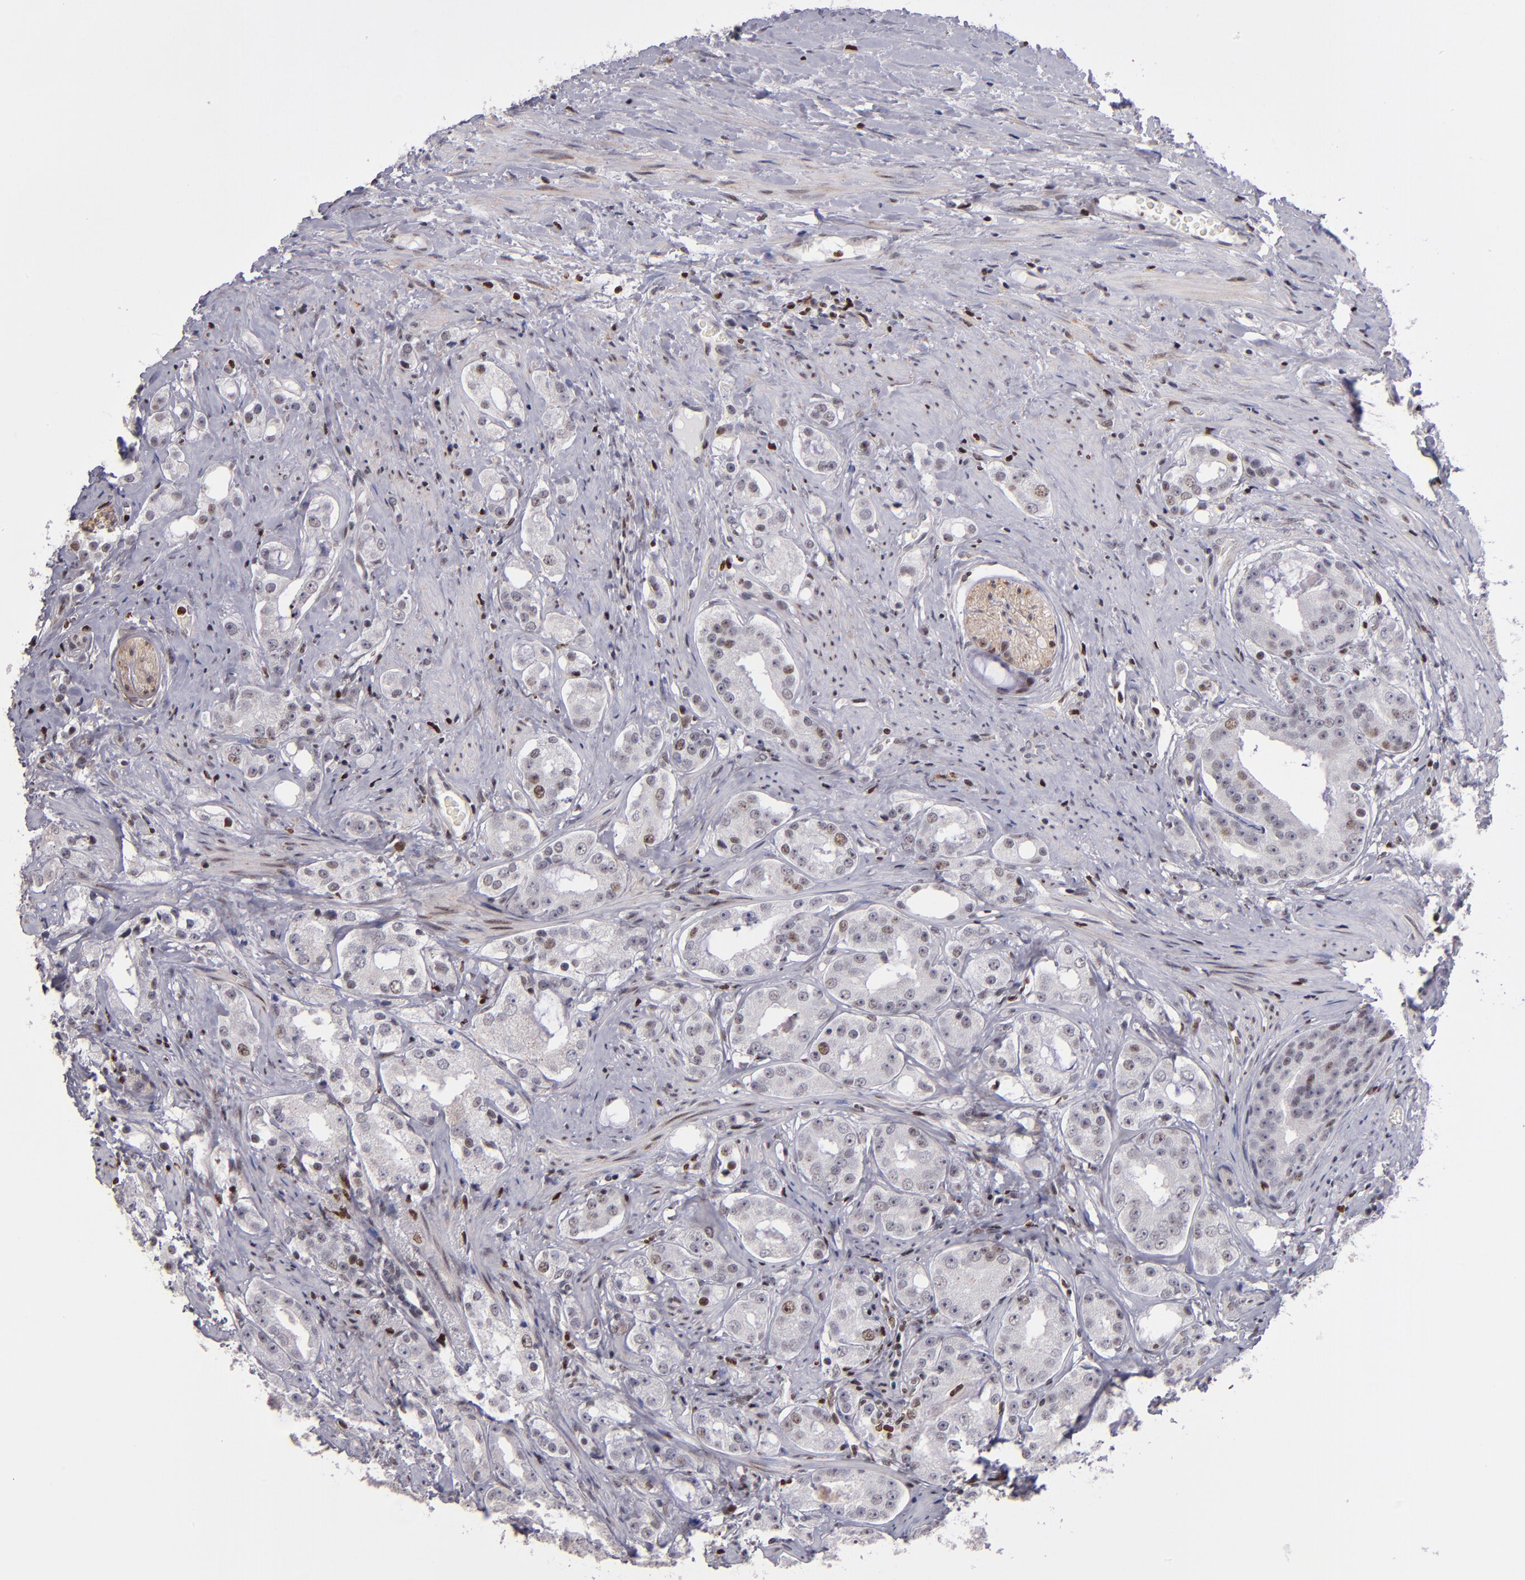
{"staining": {"intensity": "weak", "quantity": "<25%", "location": "nuclear"}, "tissue": "prostate cancer", "cell_type": "Tumor cells", "image_type": "cancer", "snomed": [{"axis": "morphology", "description": "Adenocarcinoma, High grade"}, {"axis": "topography", "description": "Prostate"}], "caption": "Tumor cells show no significant positivity in prostate cancer.", "gene": "POLA1", "patient": {"sex": "male", "age": 68}}